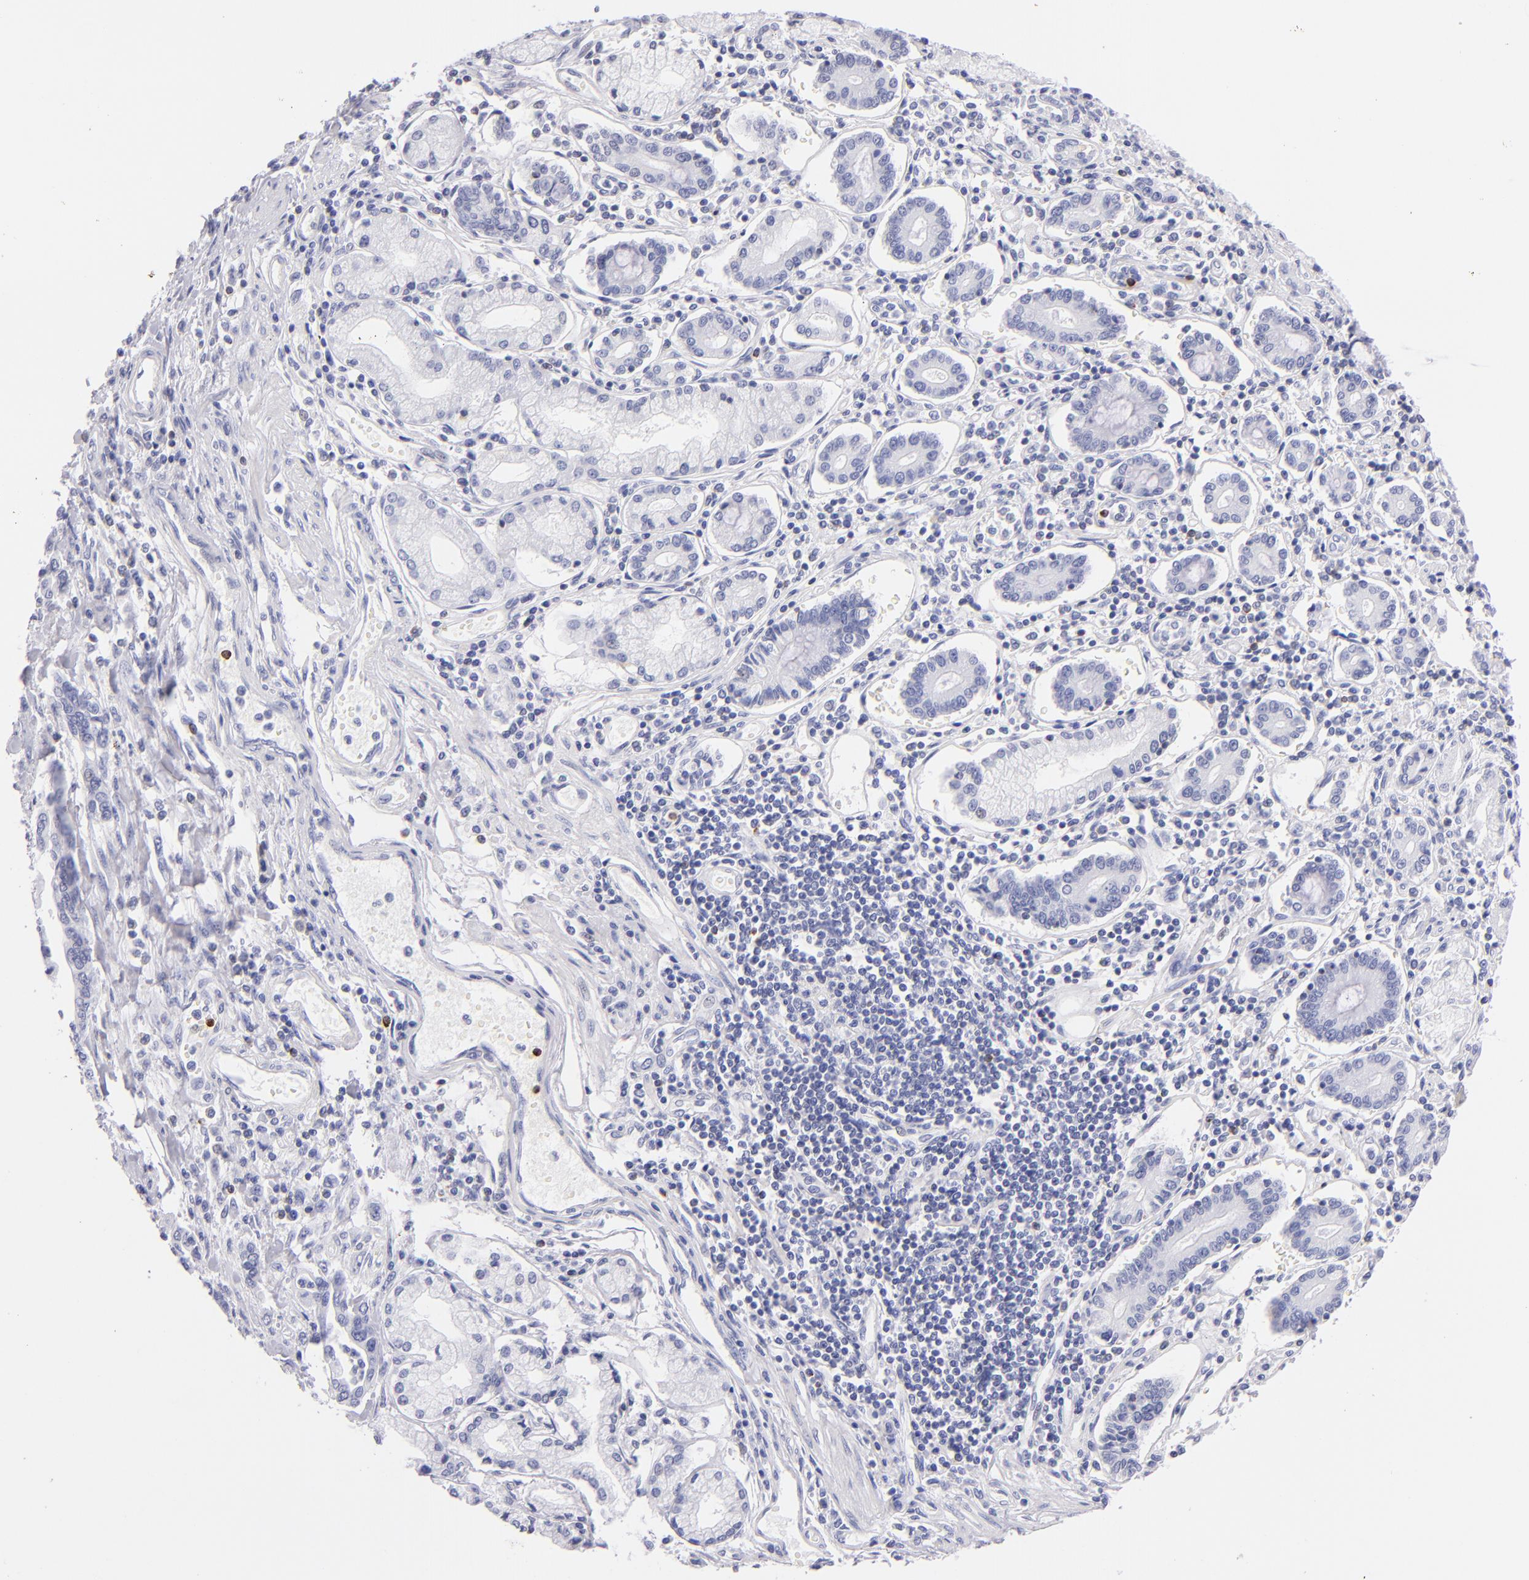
{"staining": {"intensity": "negative", "quantity": "none", "location": "none"}, "tissue": "pancreatic cancer", "cell_type": "Tumor cells", "image_type": "cancer", "snomed": [{"axis": "morphology", "description": "Adenocarcinoma, NOS"}, {"axis": "topography", "description": "Pancreas"}], "caption": "DAB (3,3'-diaminobenzidine) immunohistochemical staining of human pancreatic cancer (adenocarcinoma) shows no significant expression in tumor cells.", "gene": "PRF1", "patient": {"sex": "female", "age": 57}}